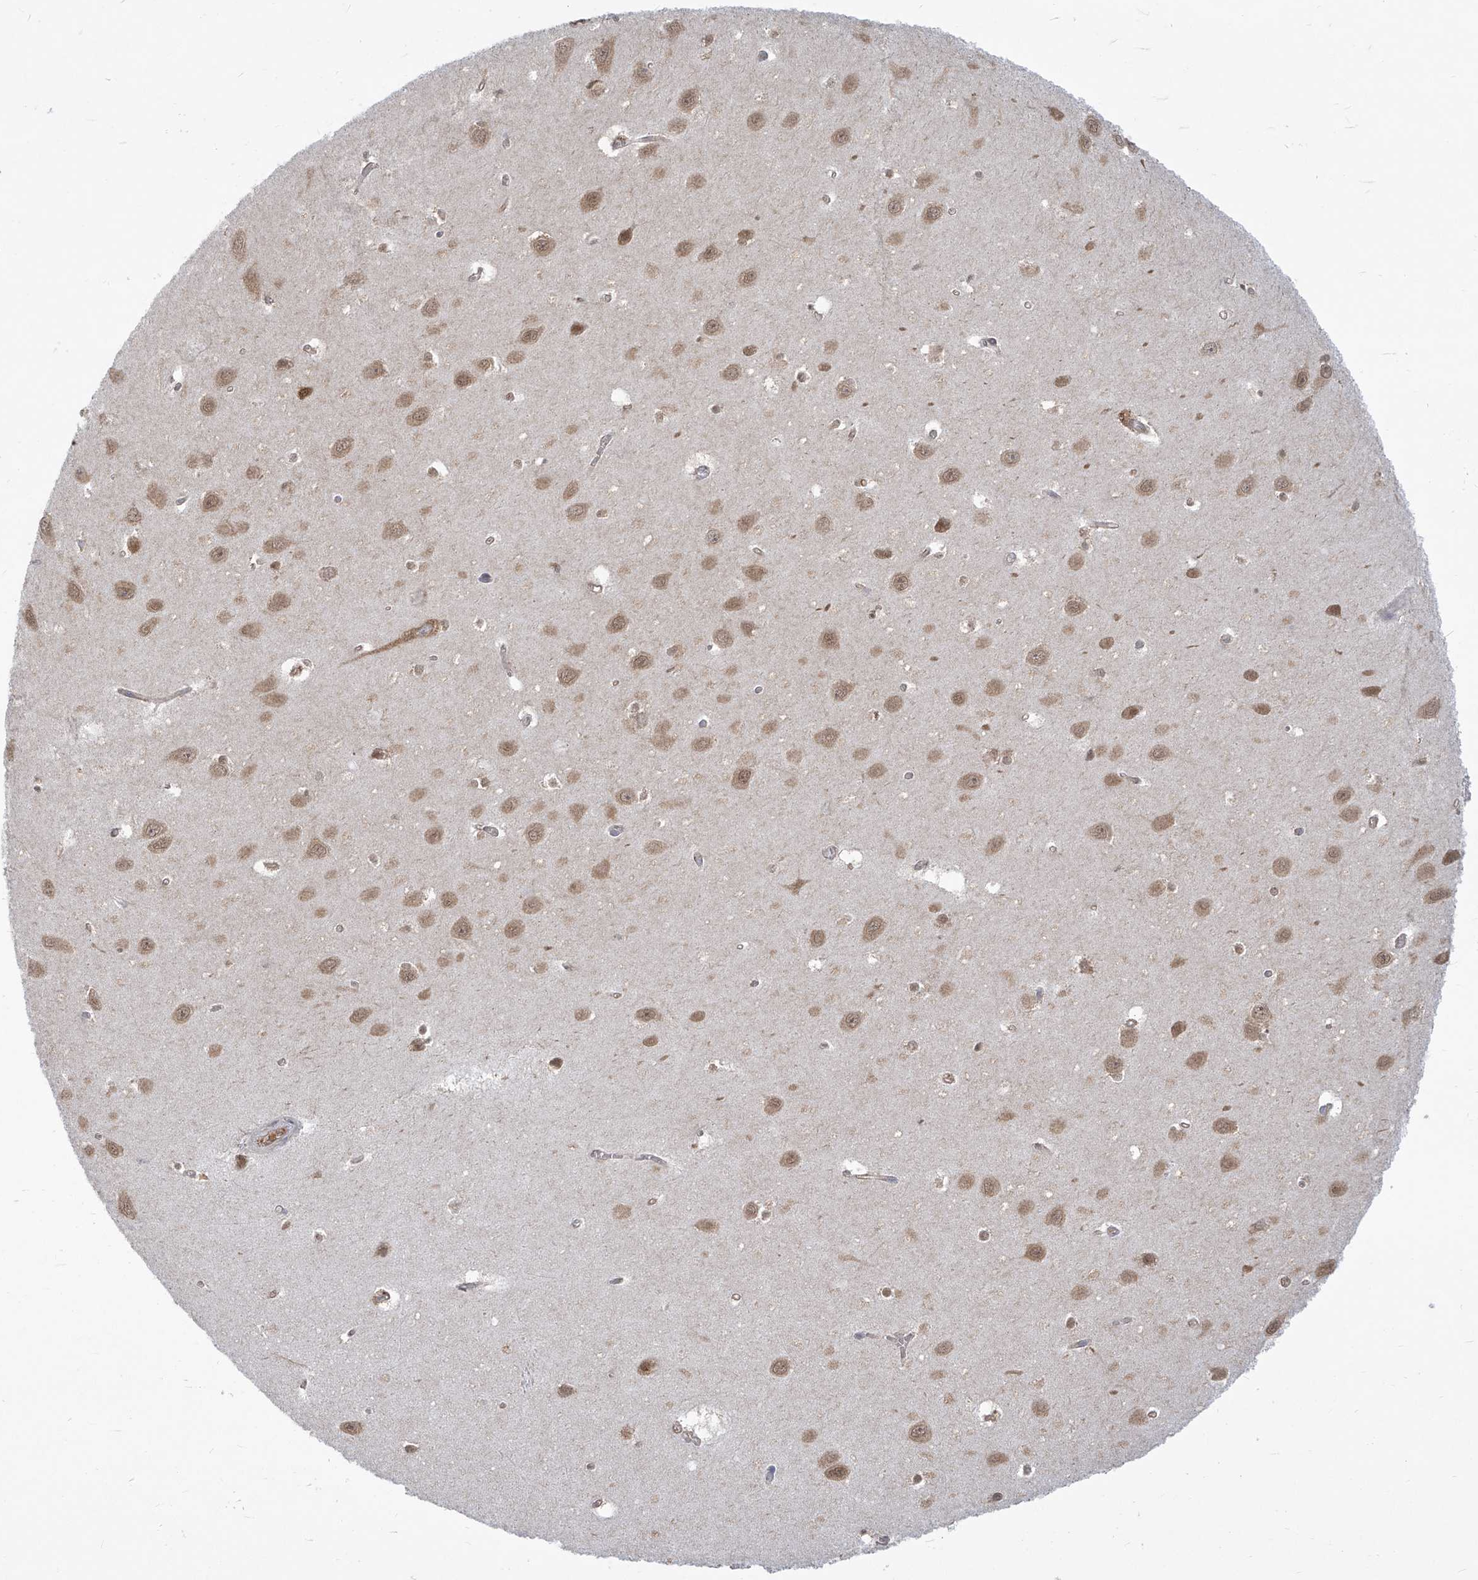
{"staining": {"intensity": "weak", "quantity": "<25%", "location": "cytoplasmic/membranous,nuclear"}, "tissue": "hippocampus", "cell_type": "Glial cells", "image_type": "normal", "snomed": [{"axis": "morphology", "description": "Normal tissue, NOS"}, {"axis": "topography", "description": "Hippocampus"}], "caption": "Immunohistochemistry photomicrograph of unremarkable hippocampus: hippocampus stained with DAB (3,3'-diaminobenzidine) exhibits no significant protein expression in glial cells. (IHC, brightfield microscopy, high magnification).", "gene": "EIF3M", "patient": {"sex": "female", "age": 64}}